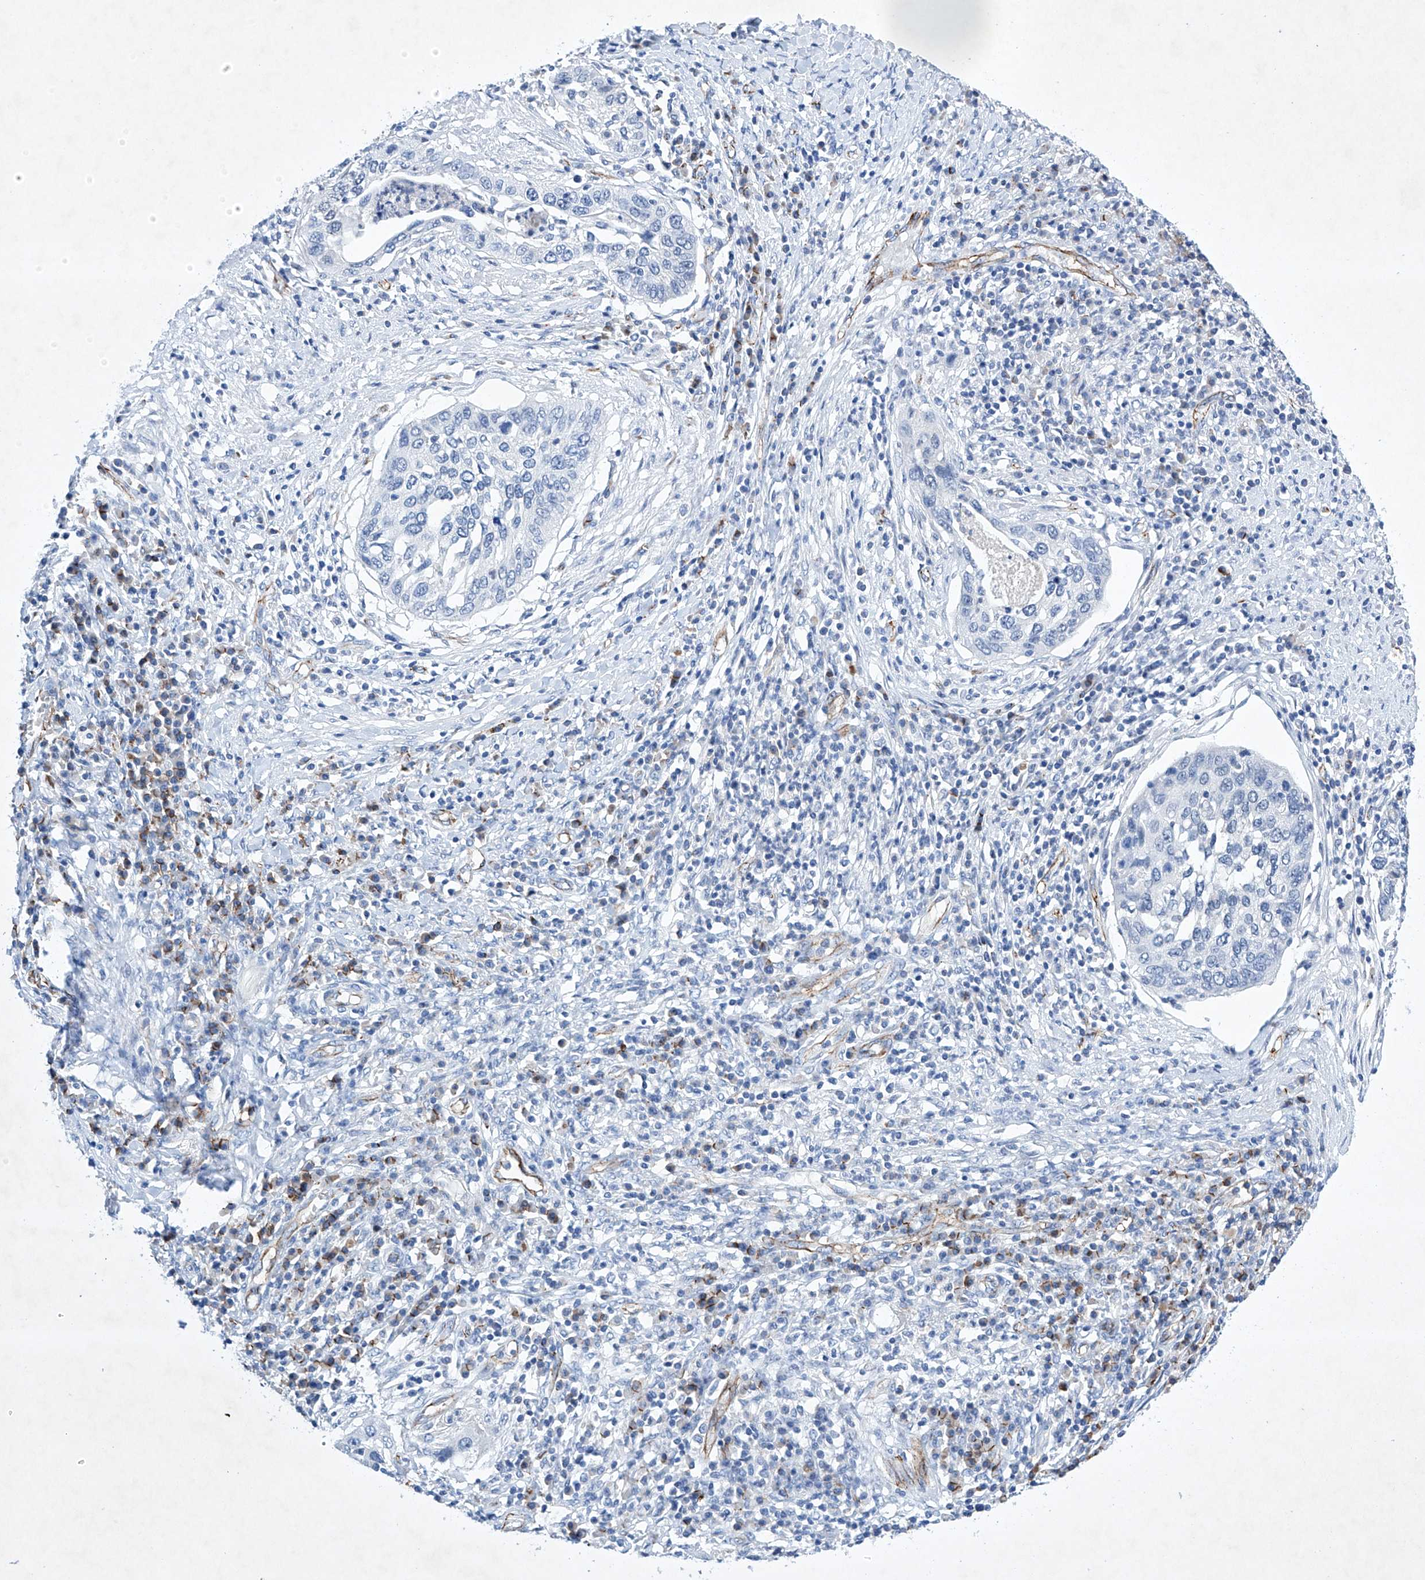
{"staining": {"intensity": "negative", "quantity": "none", "location": "none"}, "tissue": "cervical cancer", "cell_type": "Tumor cells", "image_type": "cancer", "snomed": [{"axis": "morphology", "description": "Squamous cell carcinoma, NOS"}, {"axis": "topography", "description": "Cervix"}], "caption": "DAB (3,3'-diaminobenzidine) immunohistochemical staining of human cervical cancer (squamous cell carcinoma) displays no significant expression in tumor cells. (DAB (3,3'-diaminobenzidine) IHC with hematoxylin counter stain).", "gene": "ETV7", "patient": {"sex": "female", "age": 38}}